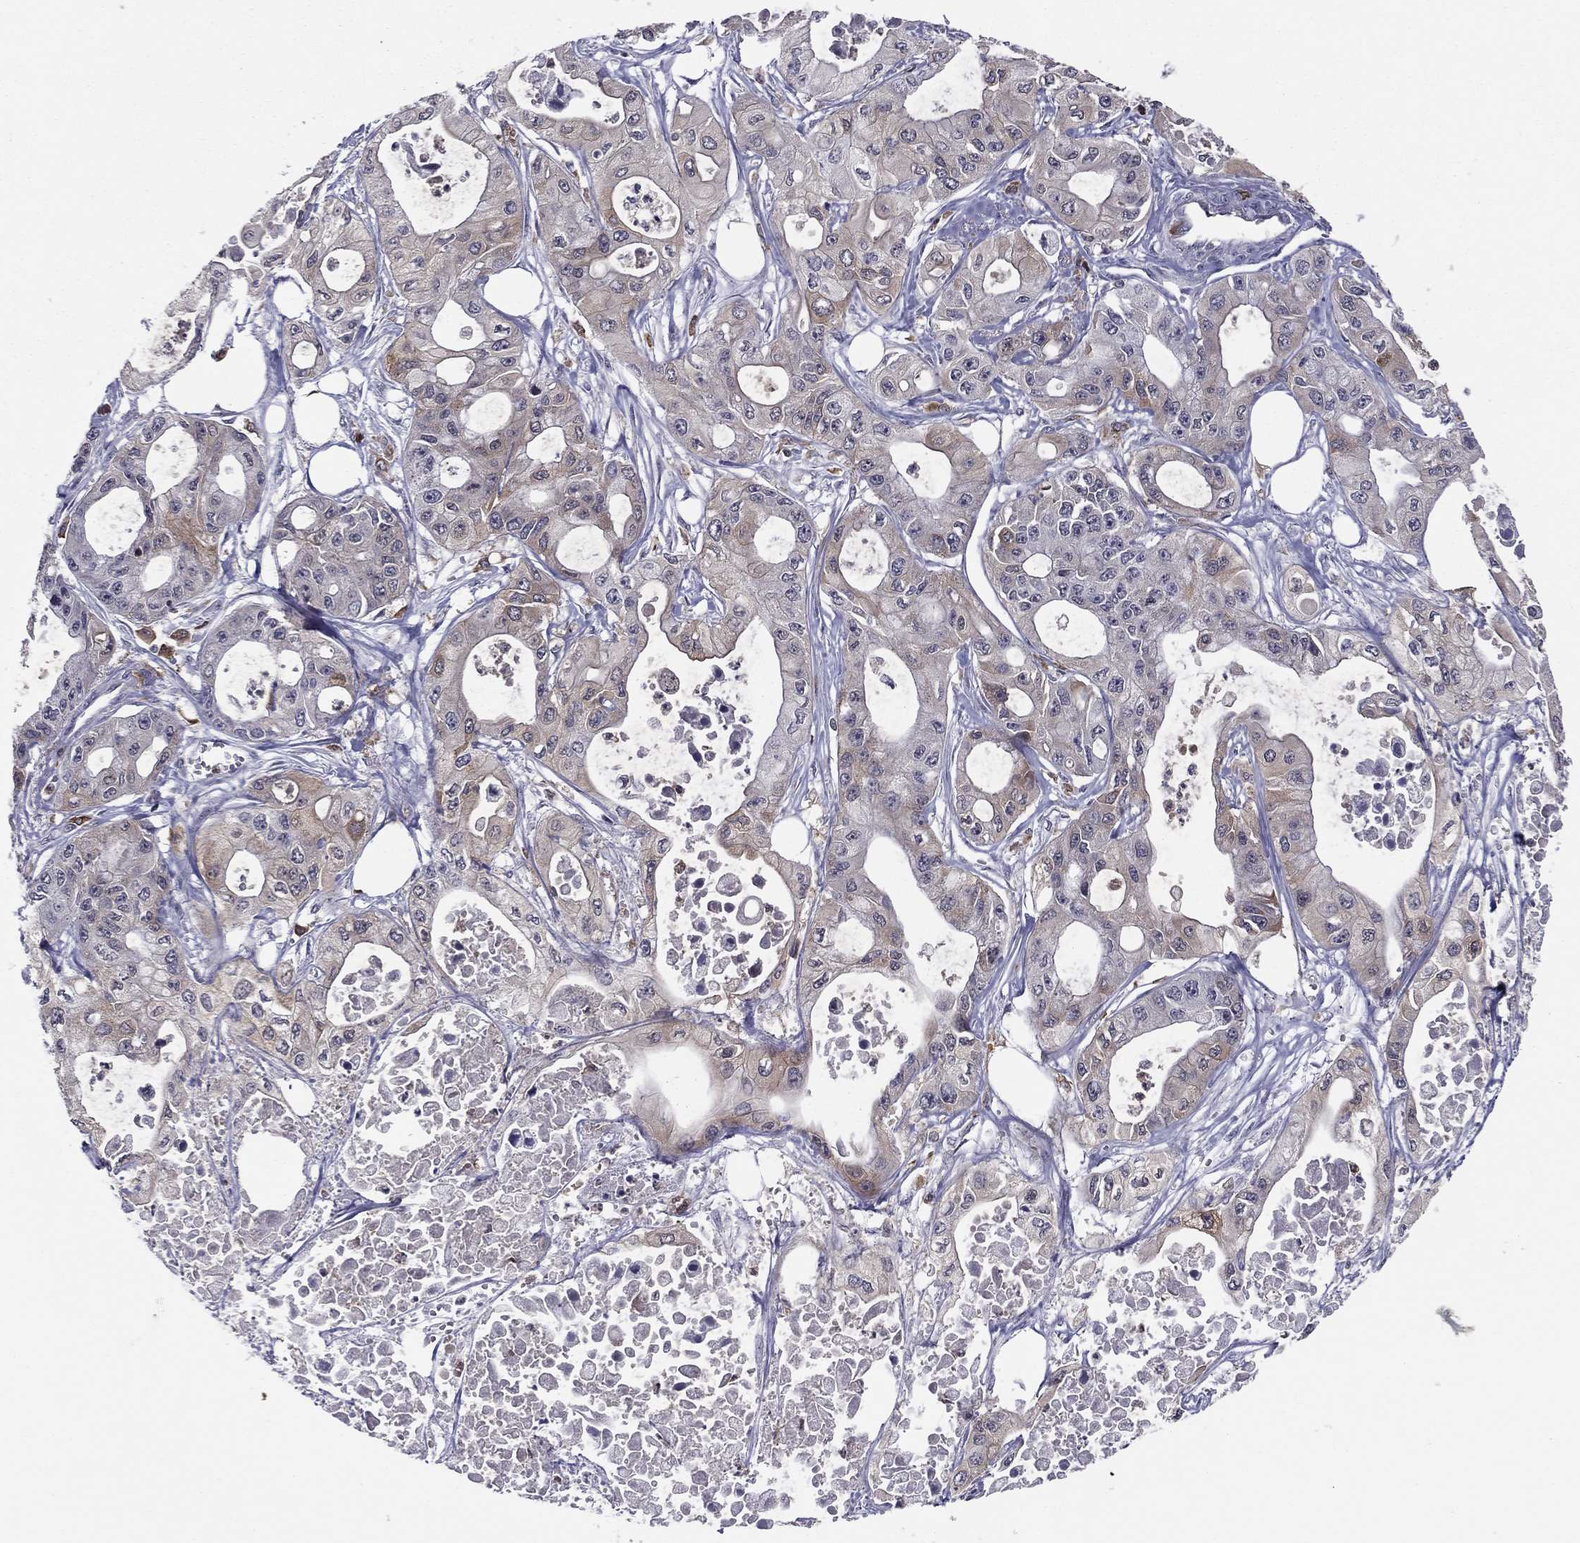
{"staining": {"intensity": "weak", "quantity": "<25%", "location": "cytoplasmic/membranous"}, "tissue": "pancreatic cancer", "cell_type": "Tumor cells", "image_type": "cancer", "snomed": [{"axis": "morphology", "description": "Adenocarcinoma, NOS"}, {"axis": "topography", "description": "Pancreas"}], "caption": "The micrograph demonstrates no significant positivity in tumor cells of pancreatic cancer.", "gene": "PLCB2", "patient": {"sex": "male", "age": 70}}